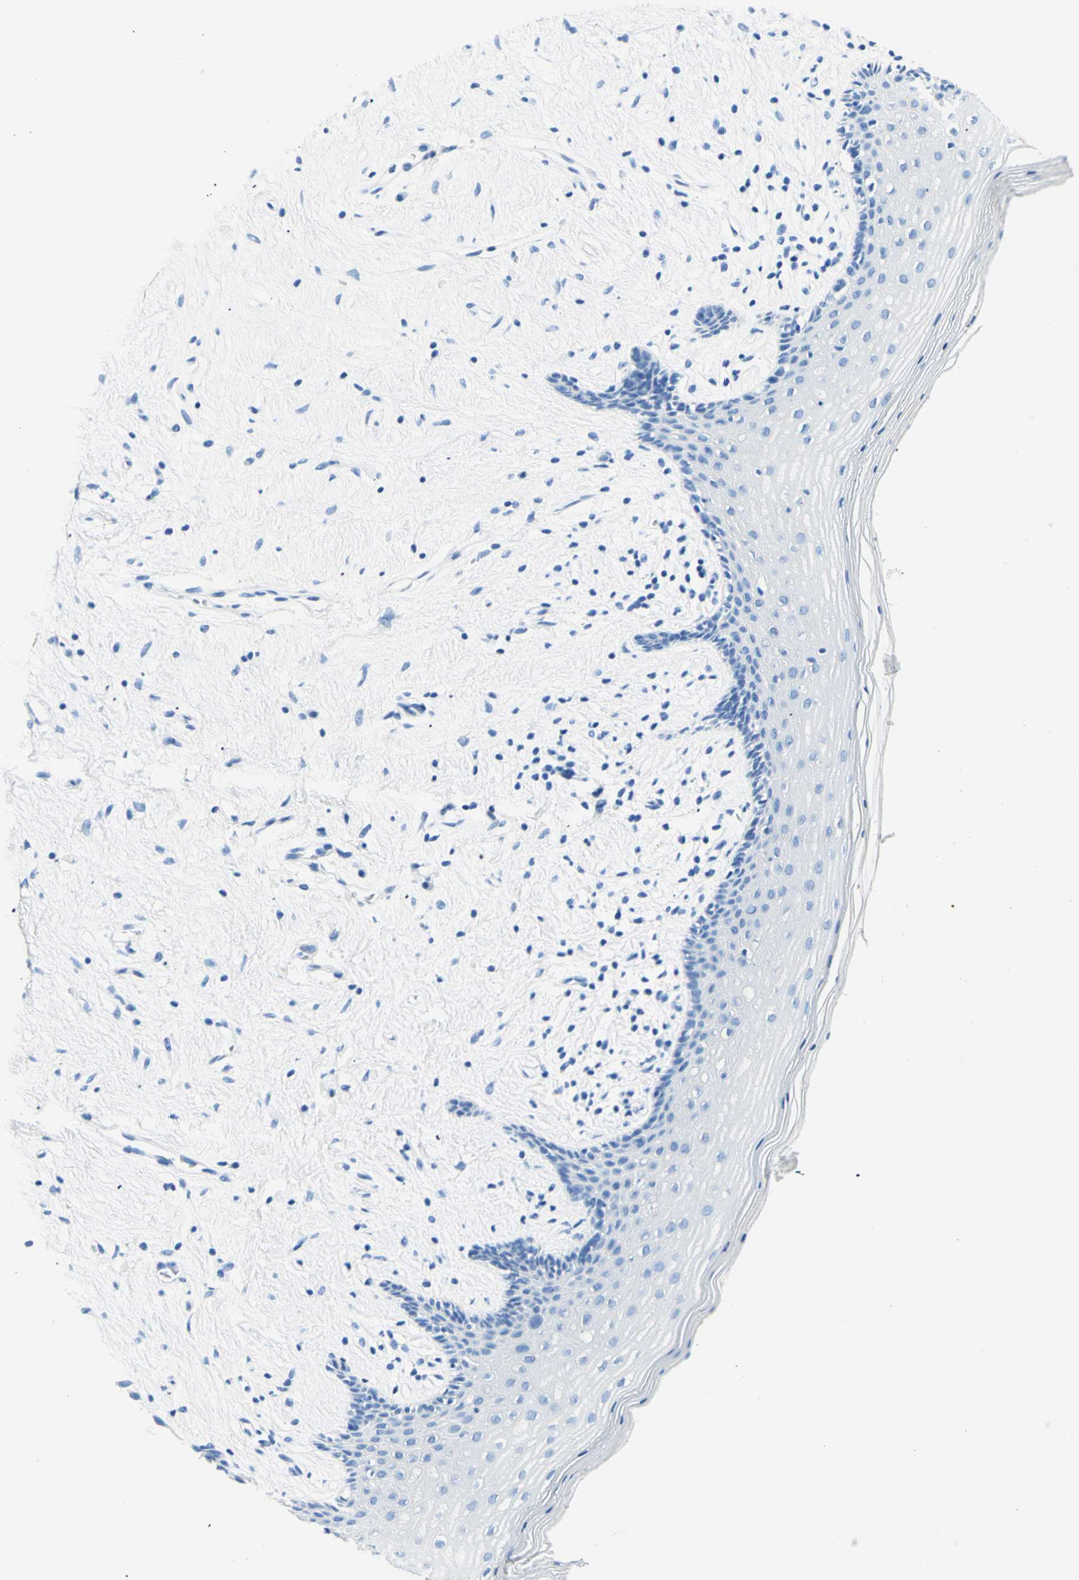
{"staining": {"intensity": "negative", "quantity": "none", "location": "none"}, "tissue": "vagina", "cell_type": "Squamous epithelial cells", "image_type": "normal", "snomed": [{"axis": "morphology", "description": "Normal tissue, NOS"}, {"axis": "topography", "description": "Vagina"}], "caption": "A histopathology image of vagina stained for a protein demonstrates no brown staining in squamous epithelial cells.", "gene": "MYH2", "patient": {"sex": "female", "age": 44}}